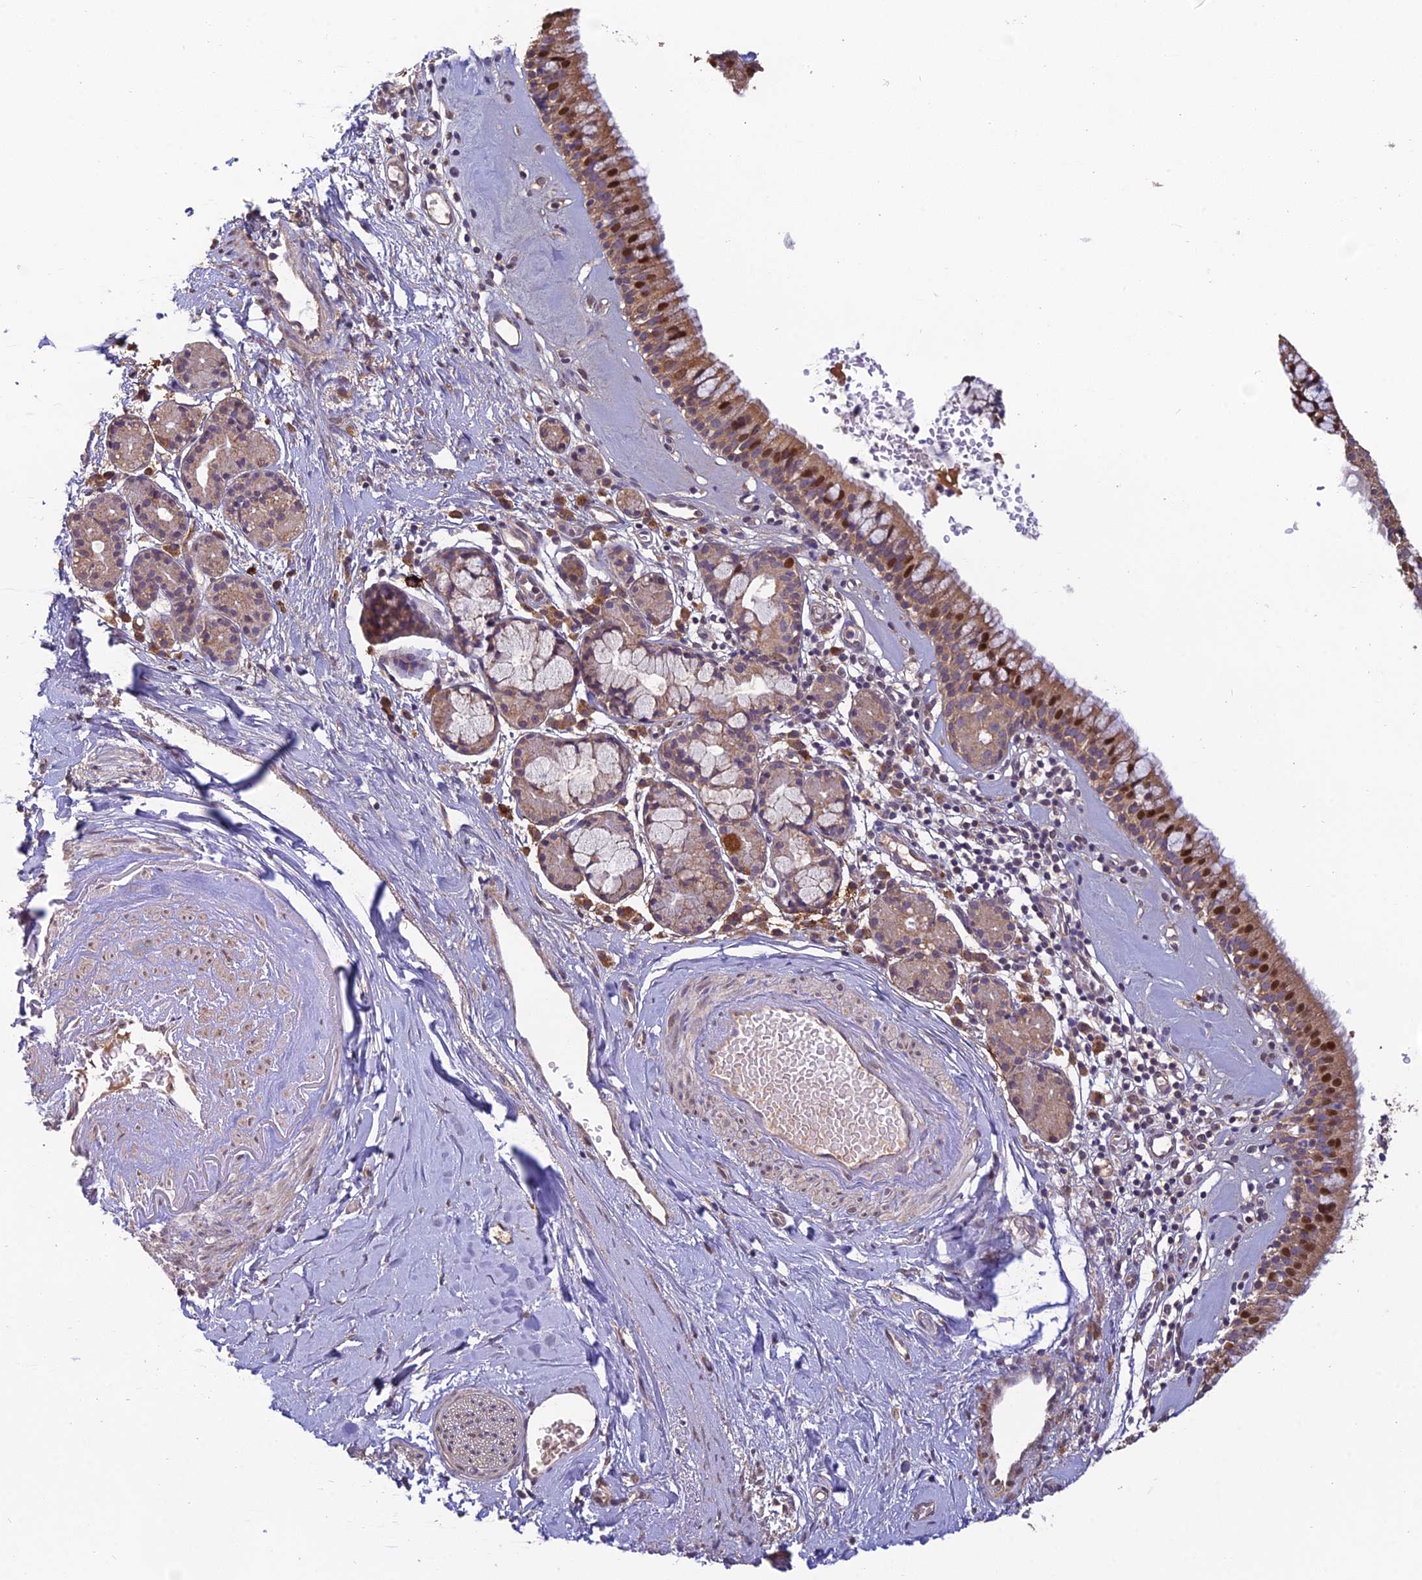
{"staining": {"intensity": "moderate", "quantity": ">75%", "location": "cytoplasmic/membranous,nuclear"}, "tissue": "nasopharynx", "cell_type": "Respiratory epithelial cells", "image_type": "normal", "snomed": [{"axis": "morphology", "description": "Normal tissue, NOS"}, {"axis": "topography", "description": "Nasopharynx"}], "caption": "The image displays immunohistochemical staining of benign nasopharynx. There is moderate cytoplasmic/membranous,nuclear expression is present in about >75% of respiratory epithelial cells.", "gene": "MRNIP", "patient": {"sex": "male", "age": 82}}